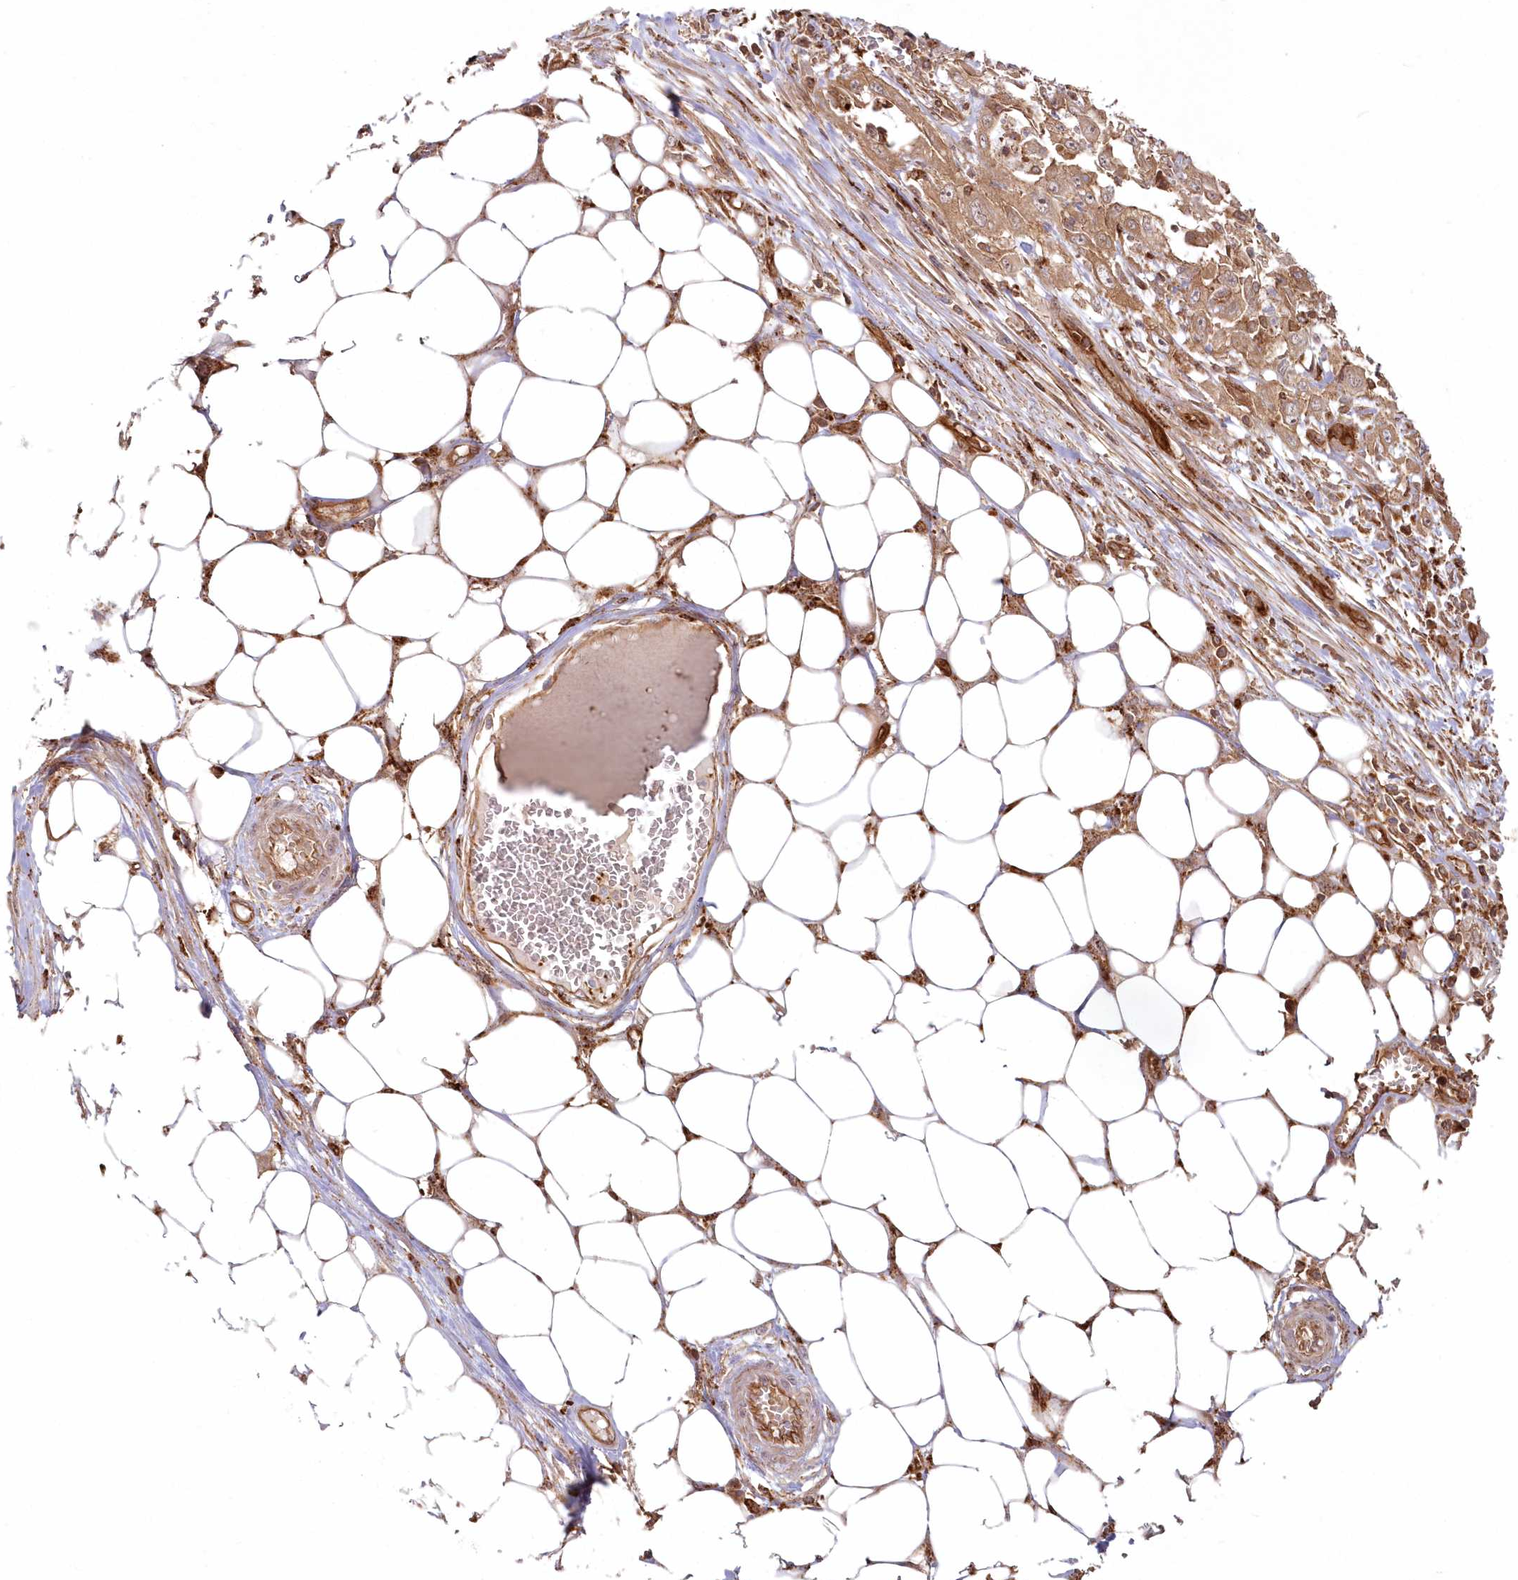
{"staining": {"intensity": "moderate", "quantity": ">75%", "location": "cytoplasmic/membranous"}, "tissue": "skin cancer", "cell_type": "Tumor cells", "image_type": "cancer", "snomed": [{"axis": "morphology", "description": "Squamous cell carcinoma, NOS"}, {"axis": "morphology", "description": "Squamous cell carcinoma, metastatic, NOS"}, {"axis": "topography", "description": "Skin"}, {"axis": "topography", "description": "Lymph node"}], "caption": "Skin squamous cell carcinoma stained with a protein marker demonstrates moderate staining in tumor cells.", "gene": "RGCC", "patient": {"sex": "male", "age": 75}}